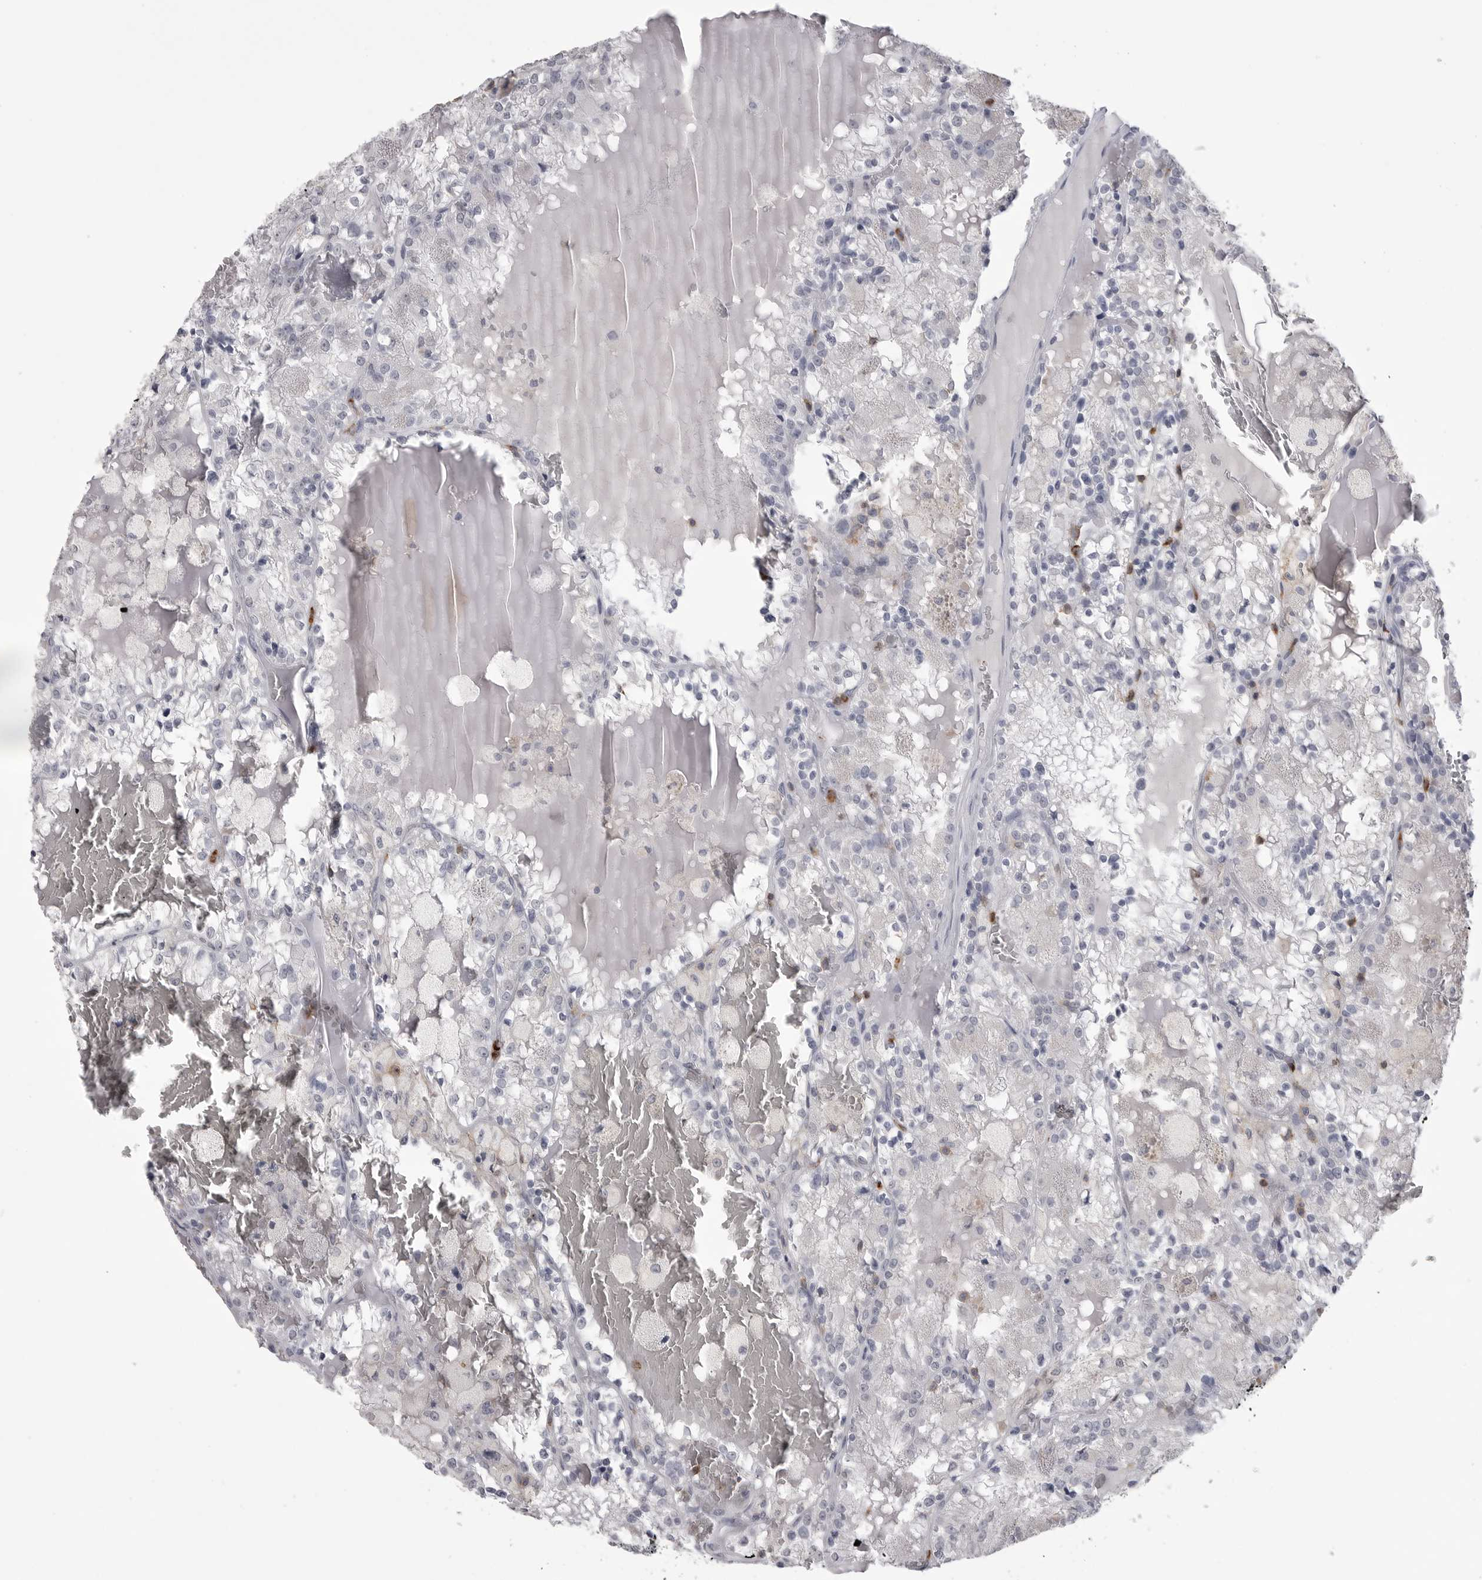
{"staining": {"intensity": "negative", "quantity": "none", "location": "none"}, "tissue": "renal cancer", "cell_type": "Tumor cells", "image_type": "cancer", "snomed": [{"axis": "morphology", "description": "Adenocarcinoma, NOS"}, {"axis": "topography", "description": "Kidney"}], "caption": "Renal cancer (adenocarcinoma) stained for a protein using IHC displays no positivity tumor cells.", "gene": "ITGAL", "patient": {"sex": "female", "age": 56}}